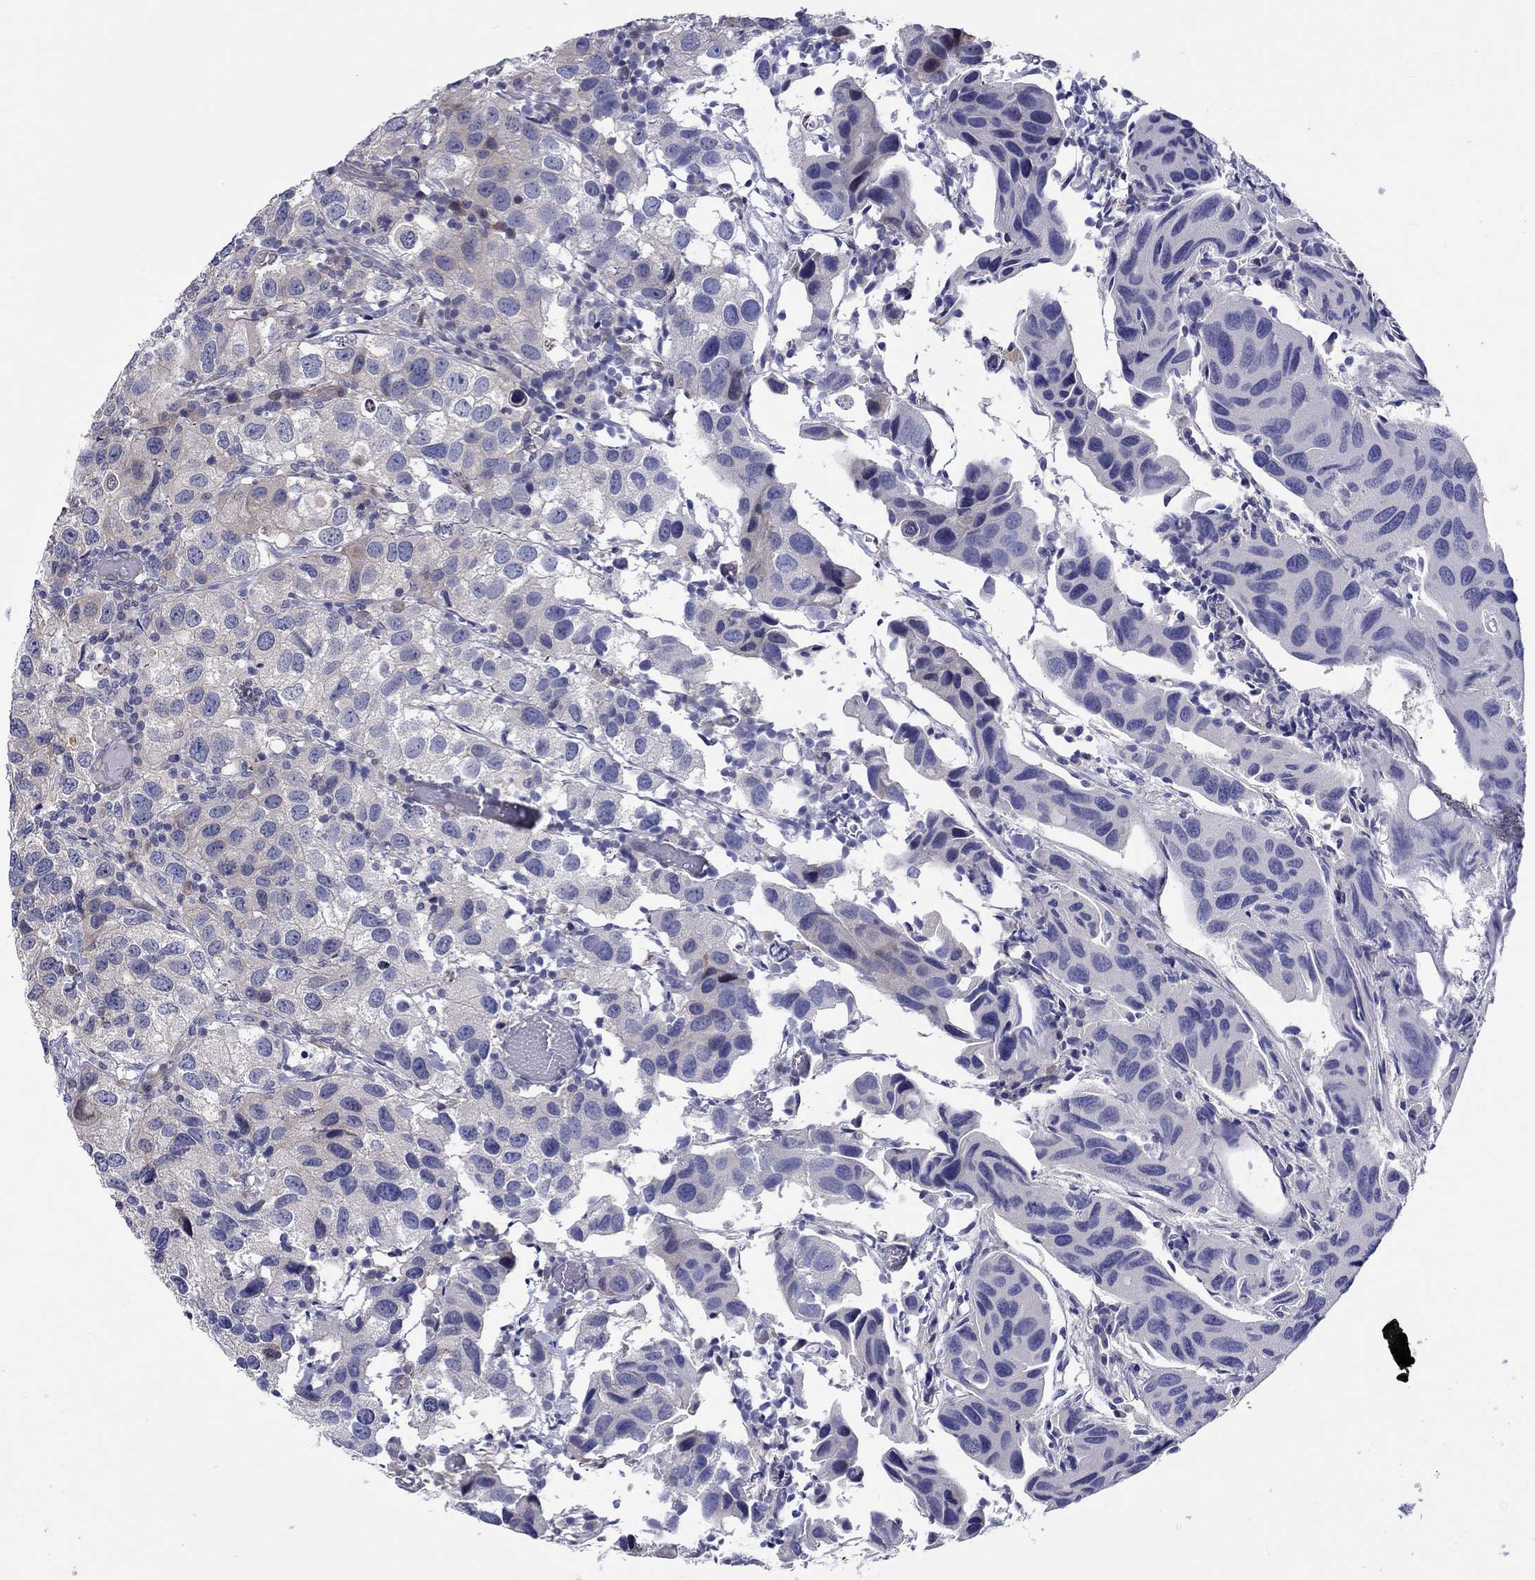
{"staining": {"intensity": "negative", "quantity": "none", "location": "none"}, "tissue": "urothelial cancer", "cell_type": "Tumor cells", "image_type": "cancer", "snomed": [{"axis": "morphology", "description": "Urothelial carcinoma, High grade"}, {"axis": "topography", "description": "Urinary bladder"}], "caption": "DAB immunohistochemical staining of urothelial carcinoma (high-grade) reveals no significant staining in tumor cells. (Immunohistochemistry, brightfield microscopy, high magnification).", "gene": "ABCG4", "patient": {"sex": "male", "age": 79}}